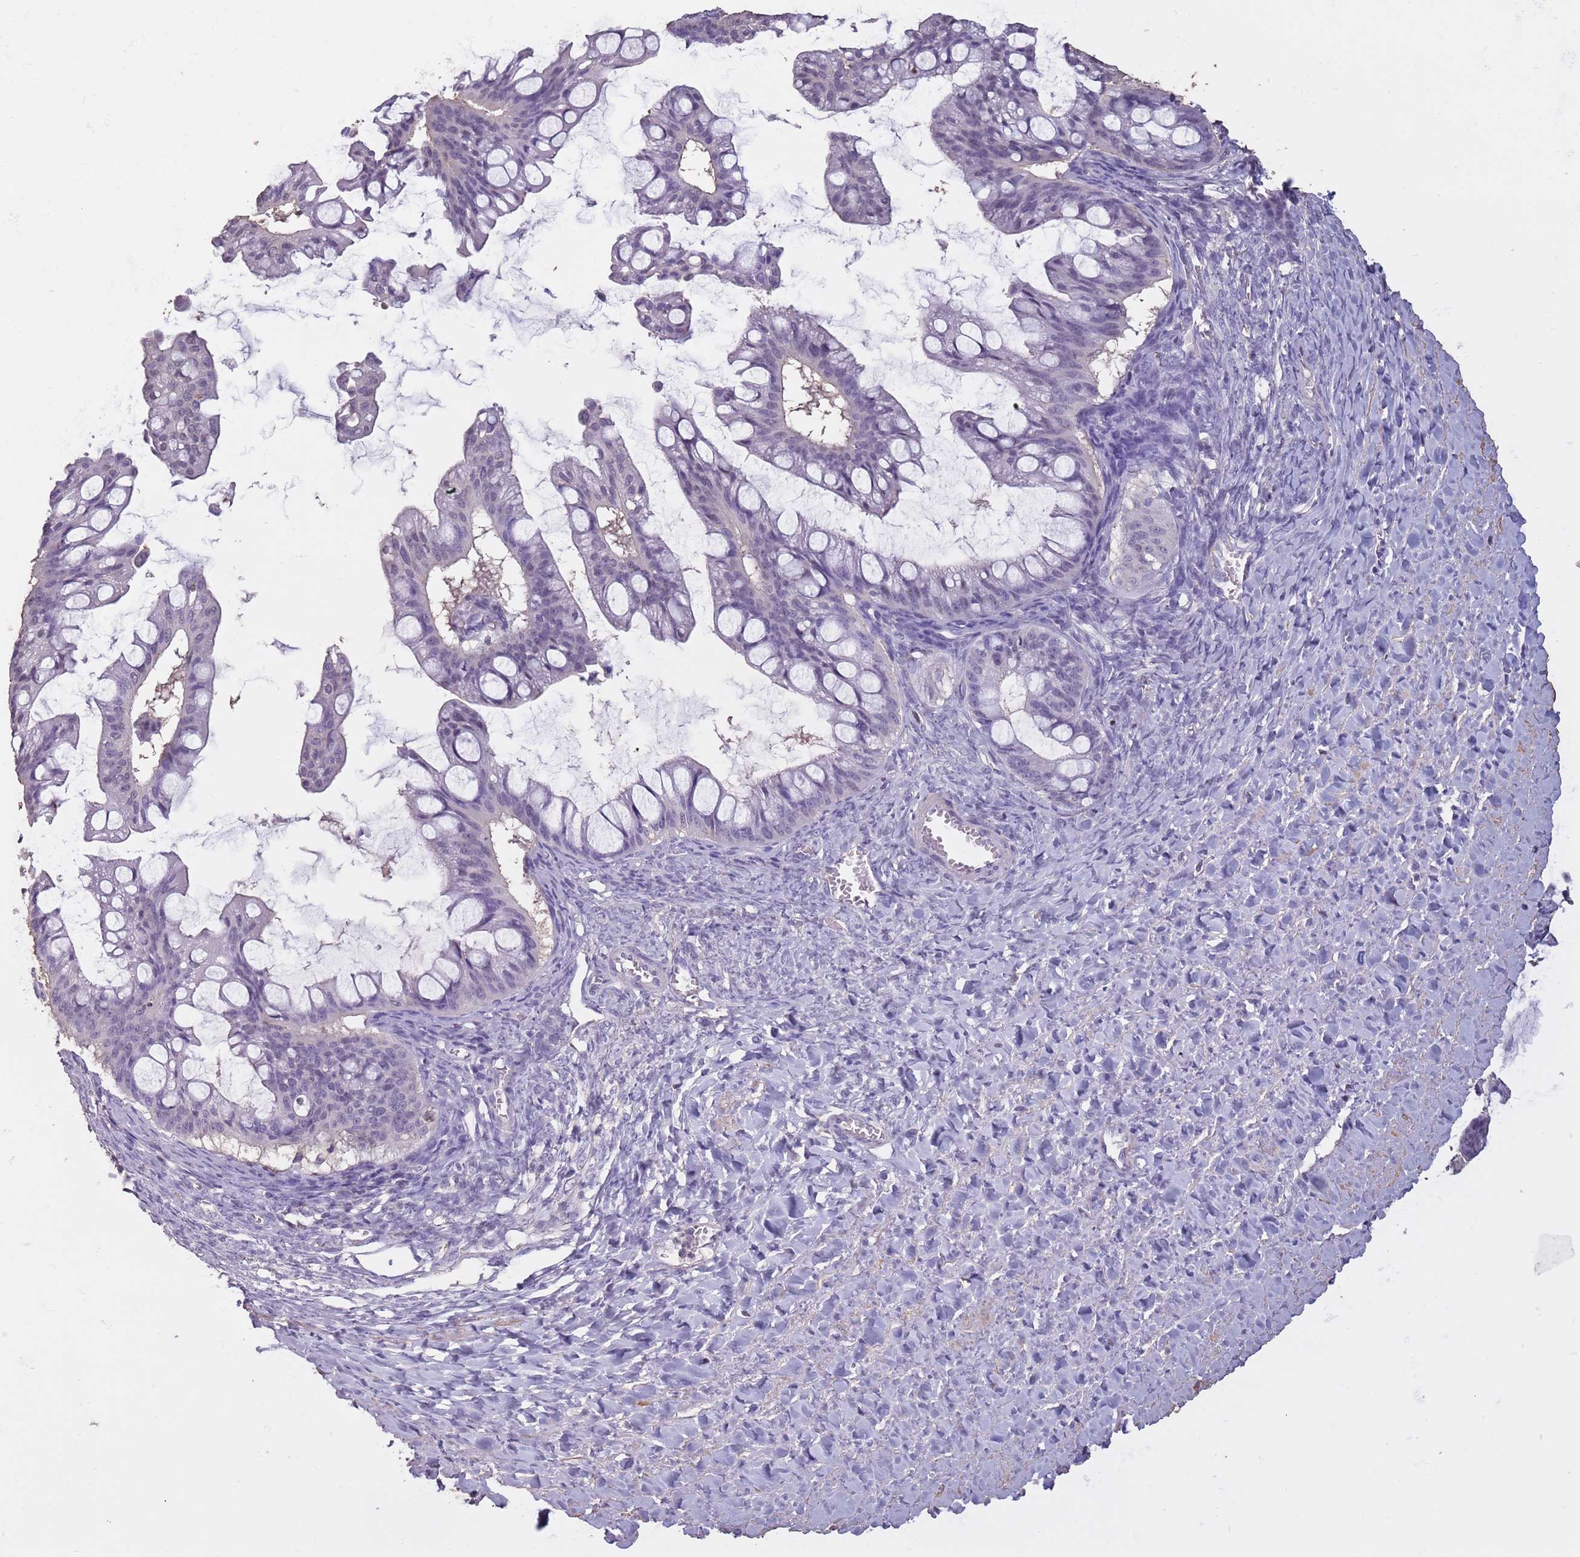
{"staining": {"intensity": "negative", "quantity": "none", "location": "none"}, "tissue": "ovarian cancer", "cell_type": "Tumor cells", "image_type": "cancer", "snomed": [{"axis": "morphology", "description": "Cystadenocarcinoma, mucinous, NOS"}, {"axis": "topography", "description": "Ovary"}], "caption": "Immunohistochemistry histopathology image of neoplastic tissue: human ovarian cancer (mucinous cystadenocarcinoma) stained with DAB reveals no significant protein expression in tumor cells.", "gene": "SUN5", "patient": {"sex": "female", "age": 73}}